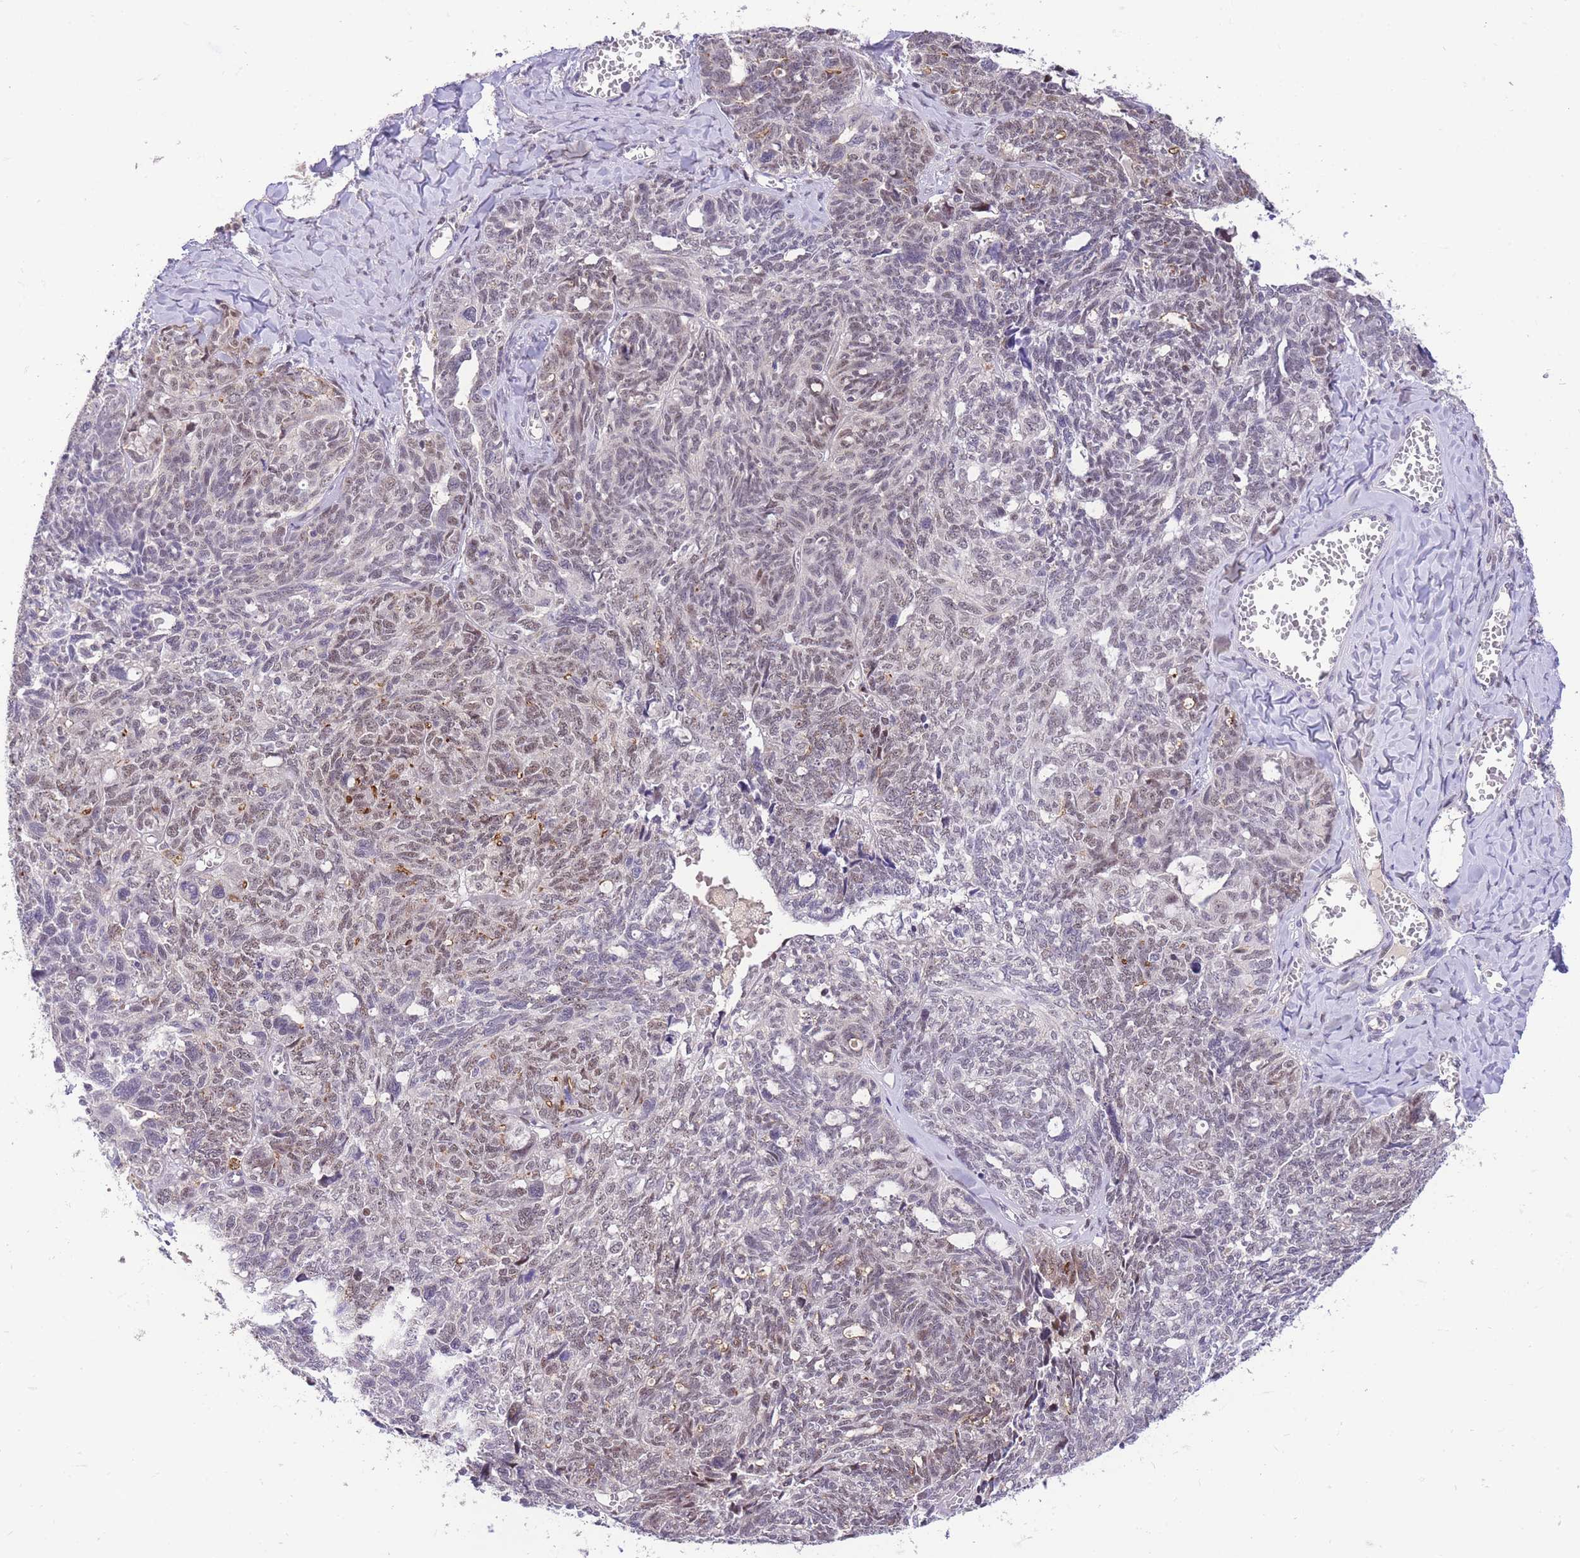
{"staining": {"intensity": "weak", "quantity": "25%-75%", "location": "nuclear"}, "tissue": "ovarian cancer", "cell_type": "Tumor cells", "image_type": "cancer", "snomed": [{"axis": "morphology", "description": "Cystadenocarcinoma, serous, NOS"}, {"axis": "topography", "description": "Ovary"}], "caption": "Human ovarian cancer (serous cystadenocarcinoma) stained with a protein marker reveals weak staining in tumor cells.", "gene": "SLC35F2", "patient": {"sex": "female", "age": 79}}